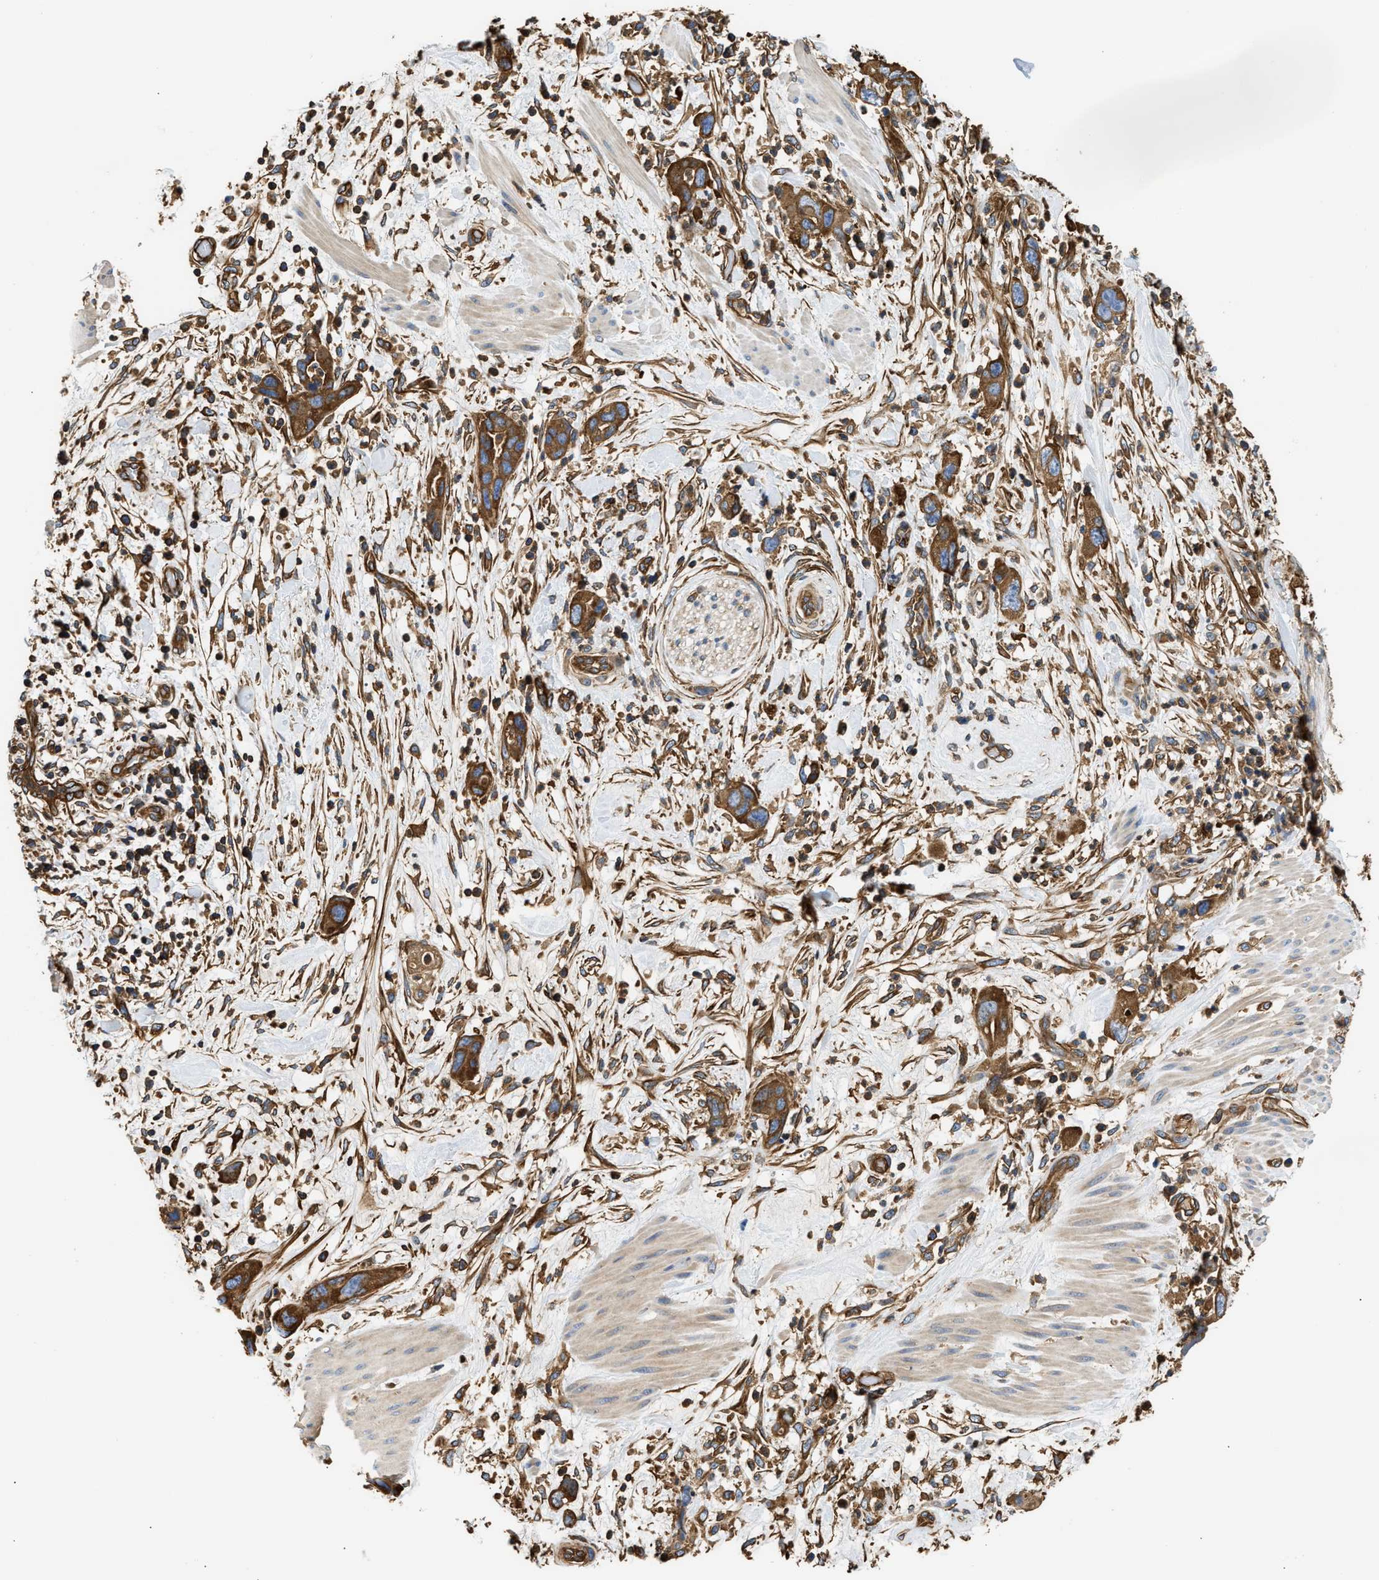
{"staining": {"intensity": "strong", "quantity": ">75%", "location": "cytoplasmic/membranous"}, "tissue": "pancreatic cancer", "cell_type": "Tumor cells", "image_type": "cancer", "snomed": [{"axis": "morphology", "description": "Adenocarcinoma, NOS"}, {"axis": "topography", "description": "Pancreas"}], "caption": "Immunohistochemical staining of pancreatic cancer (adenocarcinoma) exhibits strong cytoplasmic/membranous protein positivity in approximately >75% of tumor cells. The protein of interest is stained brown, and the nuclei are stained in blue (DAB (3,3'-diaminobenzidine) IHC with brightfield microscopy, high magnification).", "gene": "SAMD9L", "patient": {"sex": "female", "age": 71}}